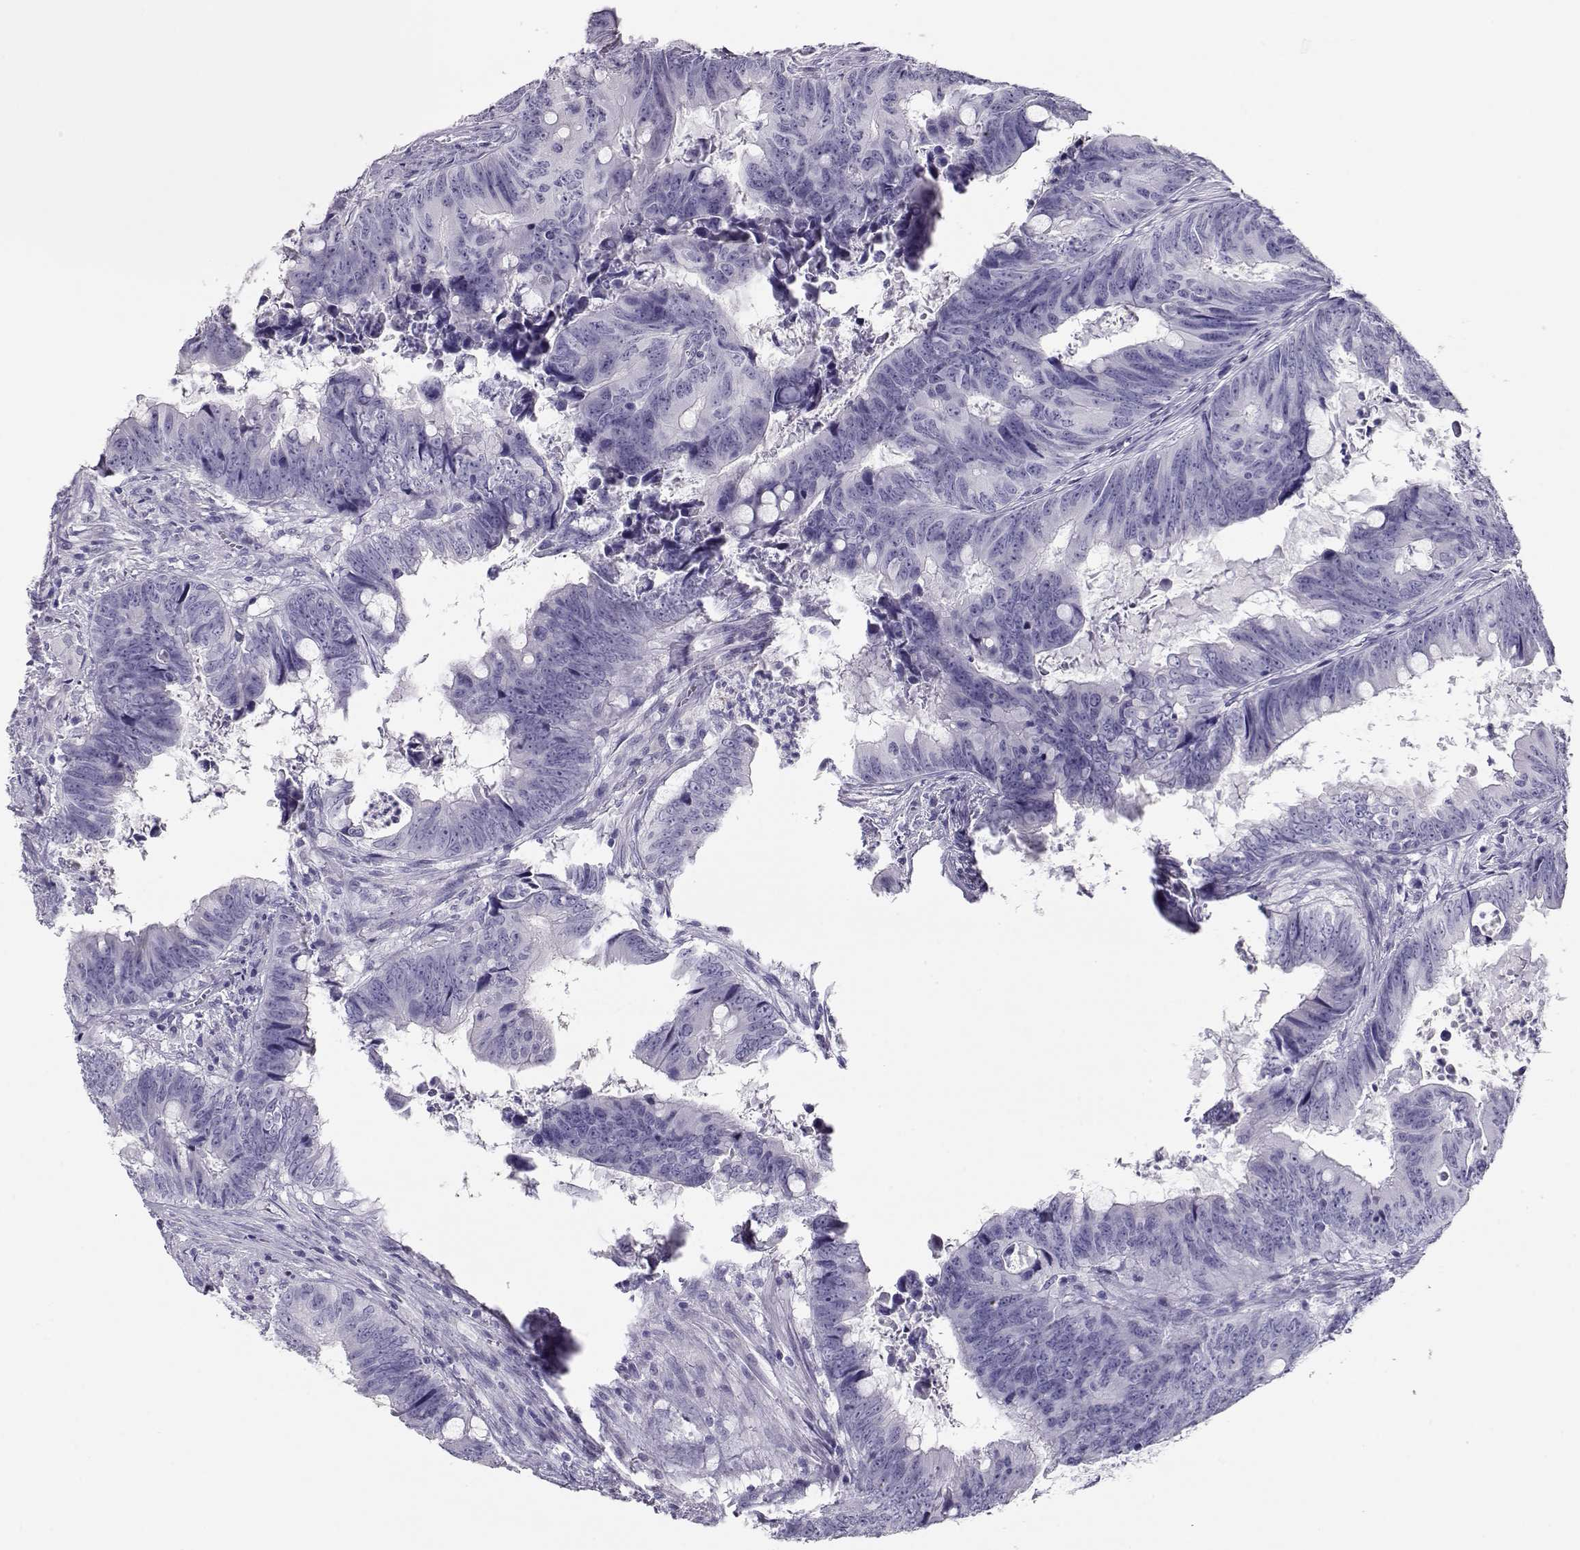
{"staining": {"intensity": "negative", "quantity": "none", "location": "none"}, "tissue": "colorectal cancer", "cell_type": "Tumor cells", "image_type": "cancer", "snomed": [{"axis": "morphology", "description": "Adenocarcinoma, NOS"}, {"axis": "topography", "description": "Colon"}], "caption": "Immunohistochemistry (IHC) image of human colorectal cancer (adenocarcinoma) stained for a protein (brown), which displays no expression in tumor cells.", "gene": "CRX", "patient": {"sex": "female", "age": 82}}